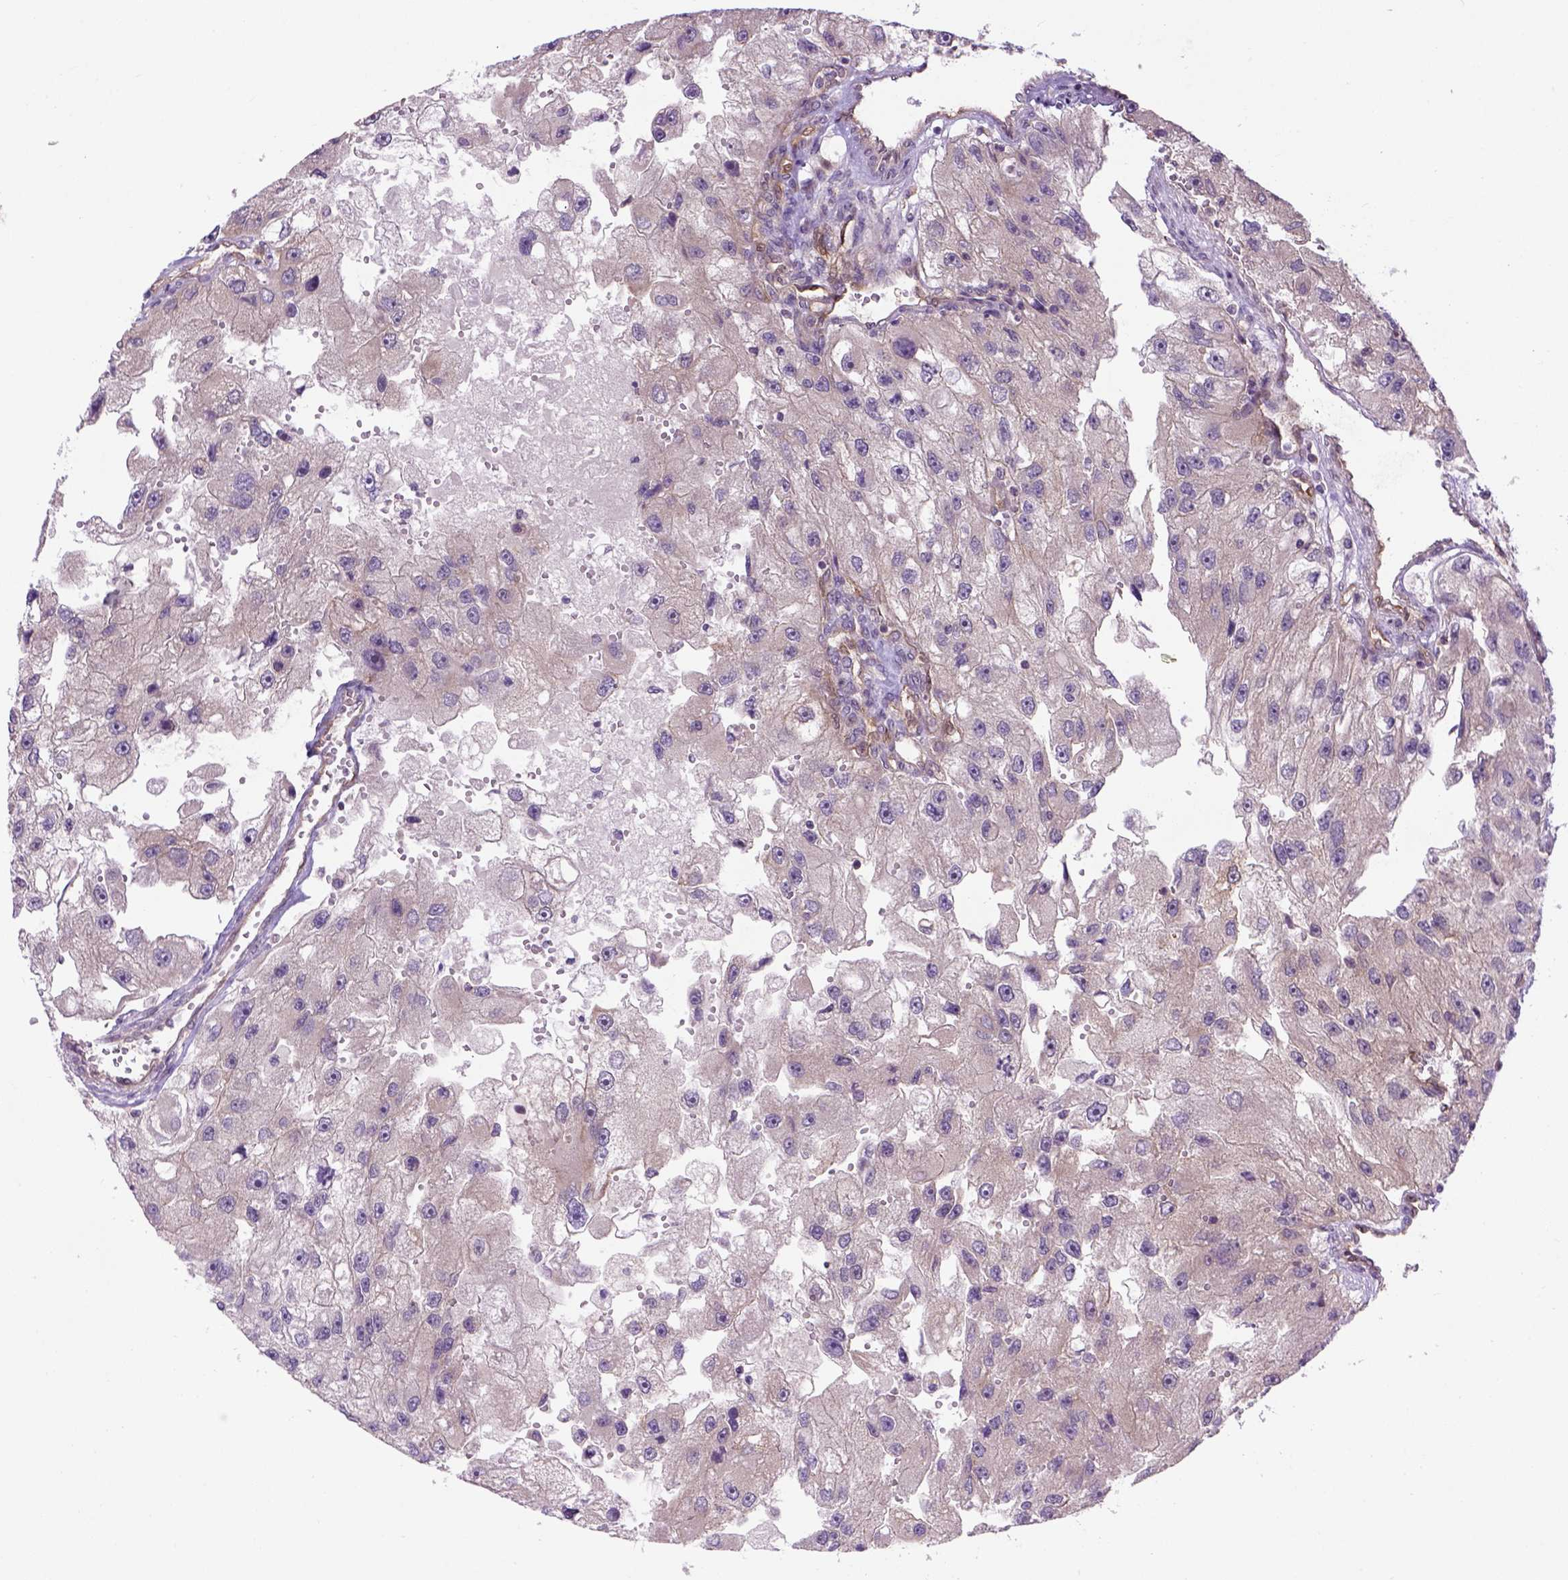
{"staining": {"intensity": "negative", "quantity": "none", "location": "none"}, "tissue": "renal cancer", "cell_type": "Tumor cells", "image_type": "cancer", "snomed": [{"axis": "morphology", "description": "Adenocarcinoma, NOS"}, {"axis": "topography", "description": "Kidney"}], "caption": "Immunohistochemistry (IHC) of human renal cancer (adenocarcinoma) exhibits no positivity in tumor cells. (DAB (3,3'-diaminobenzidine) immunohistochemistry (IHC), high magnification).", "gene": "CASKIN2", "patient": {"sex": "male", "age": 63}}